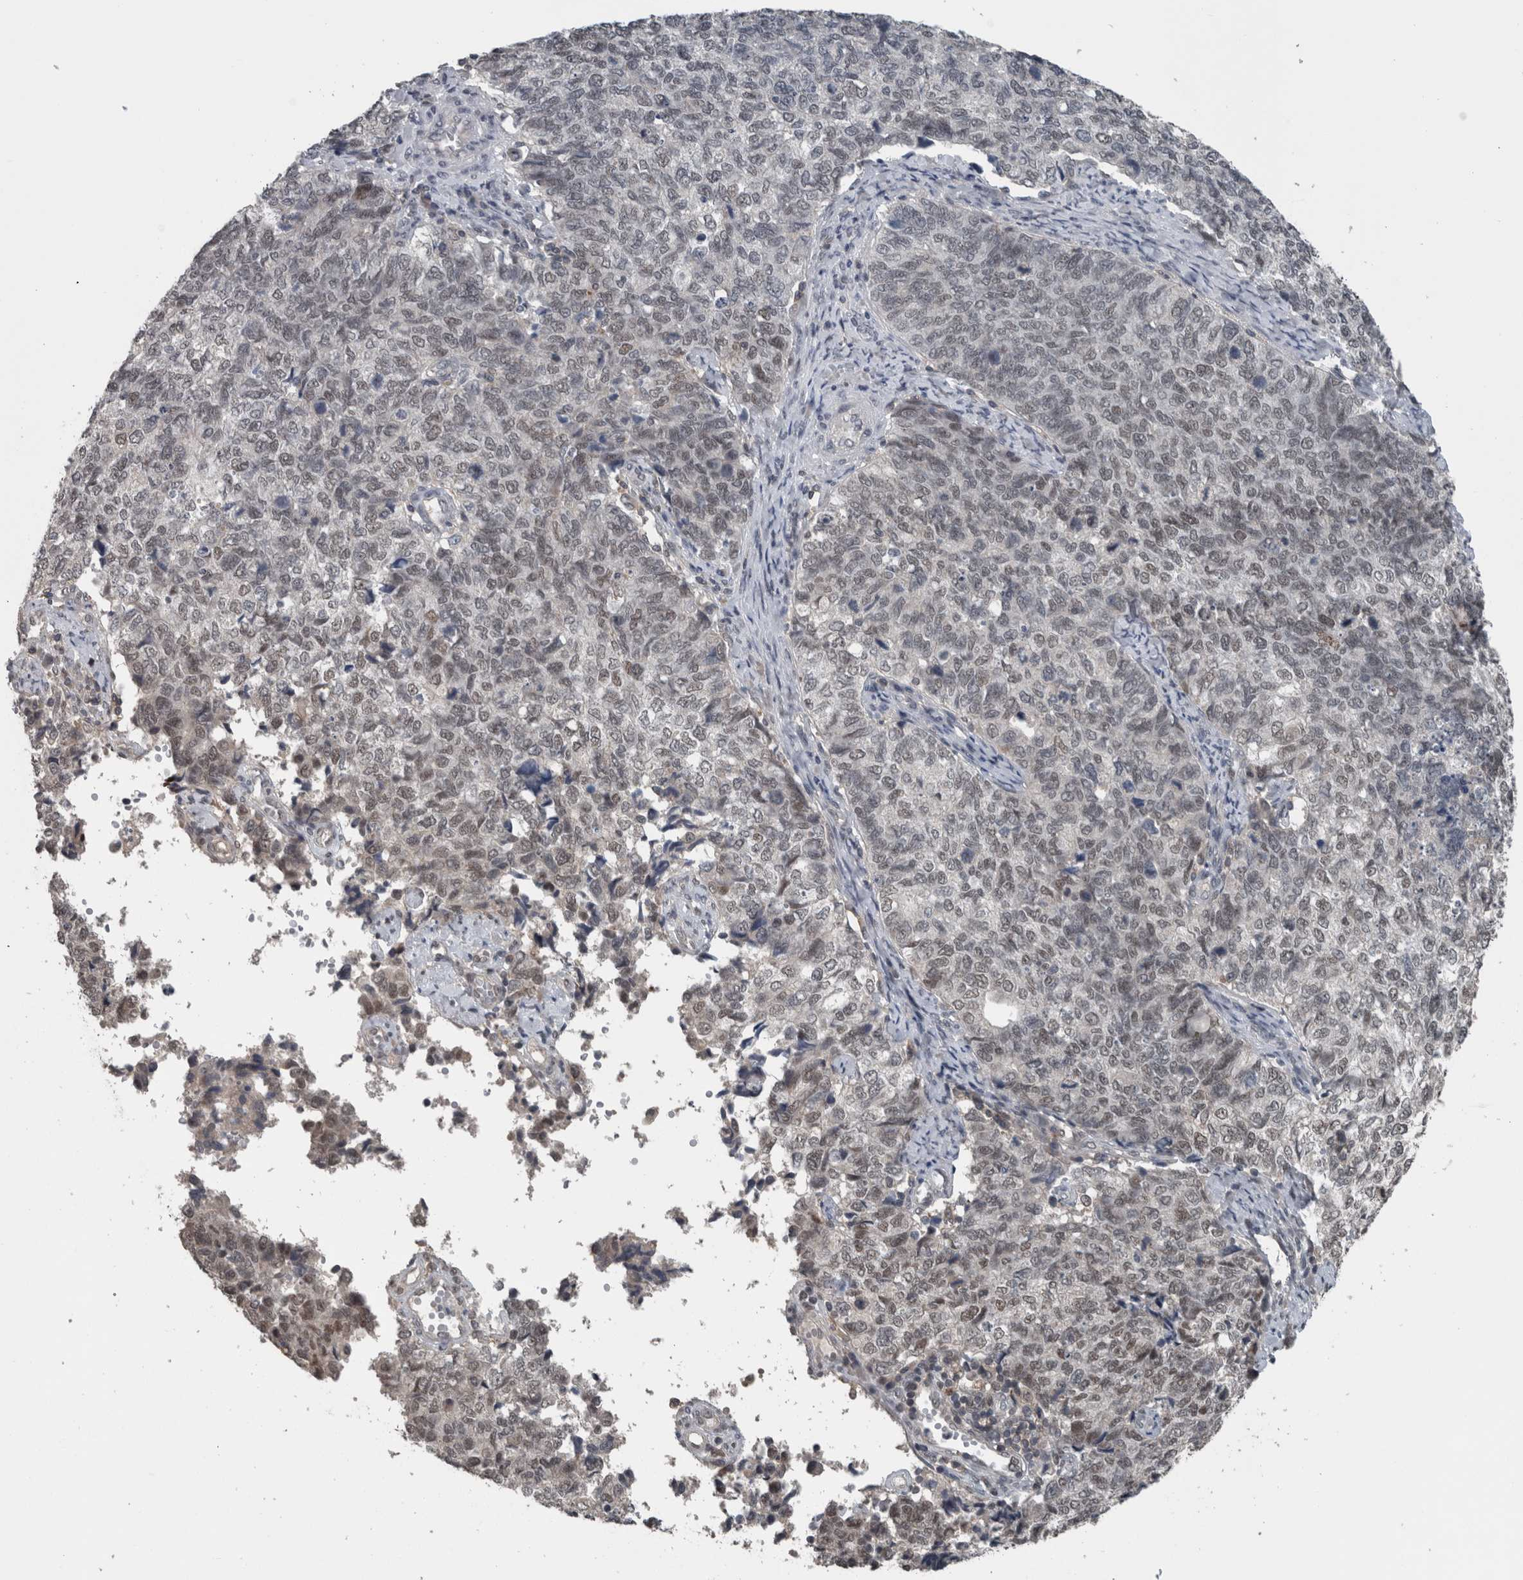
{"staining": {"intensity": "weak", "quantity": "25%-75%", "location": "nuclear"}, "tissue": "cervical cancer", "cell_type": "Tumor cells", "image_type": "cancer", "snomed": [{"axis": "morphology", "description": "Squamous cell carcinoma, NOS"}, {"axis": "topography", "description": "Cervix"}], "caption": "IHC (DAB) staining of human squamous cell carcinoma (cervical) reveals weak nuclear protein expression in about 25%-75% of tumor cells. (IHC, brightfield microscopy, high magnification).", "gene": "ZBTB21", "patient": {"sex": "female", "age": 63}}